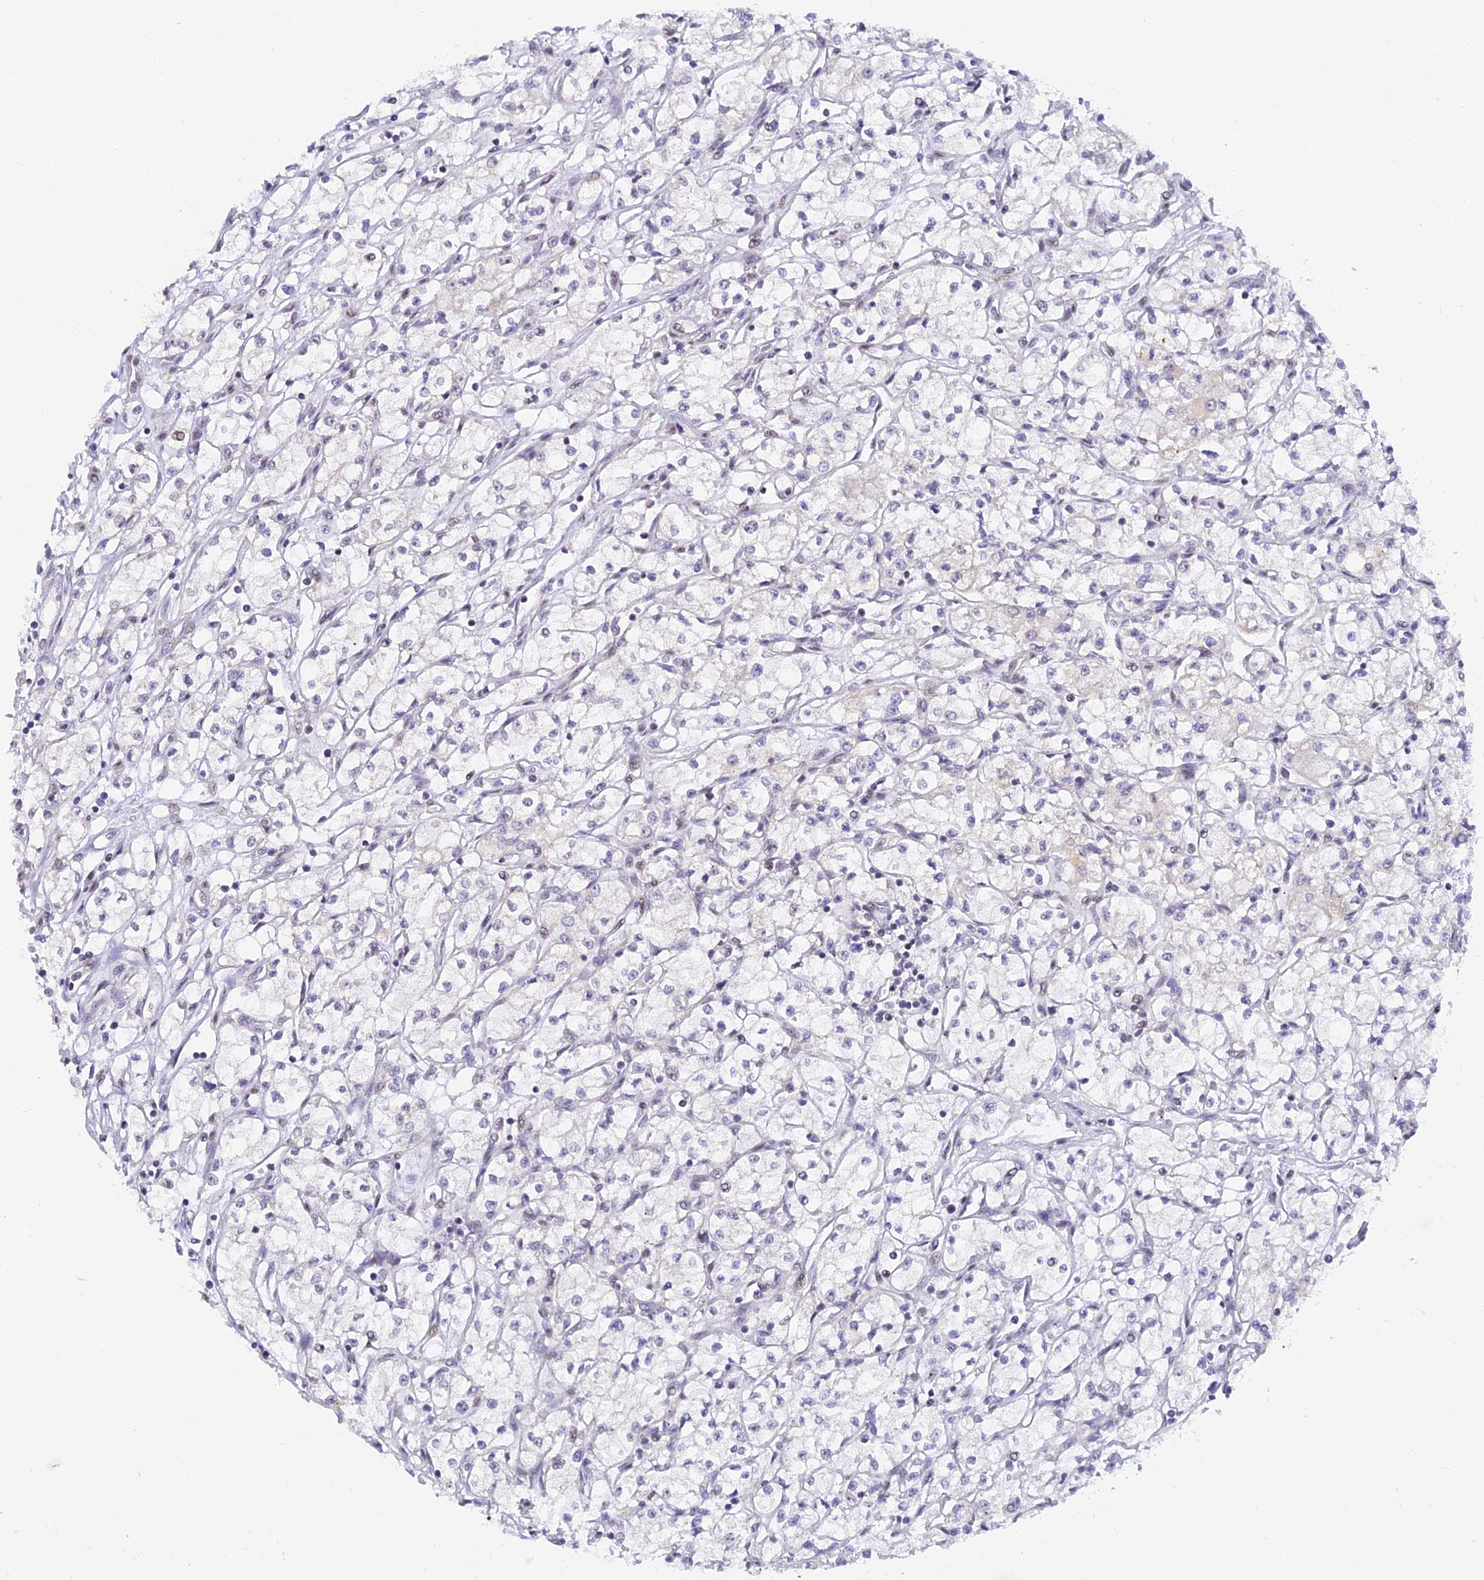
{"staining": {"intensity": "negative", "quantity": "none", "location": "none"}, "tissue": "renal cancer", "cell_type": "Tumor cells", "image_type": "cancer", "snomed": [{"axis": "morphology", "description": "Adenocarcinoma, NOS"}, {"axis": "topography", "description": "Kidney"}], "caption": "An image of human renal adenocarcinoma is negative for staining in tumor cells.", "gene": "INKA1", "patient": {"sex": "male", "age": 59}}